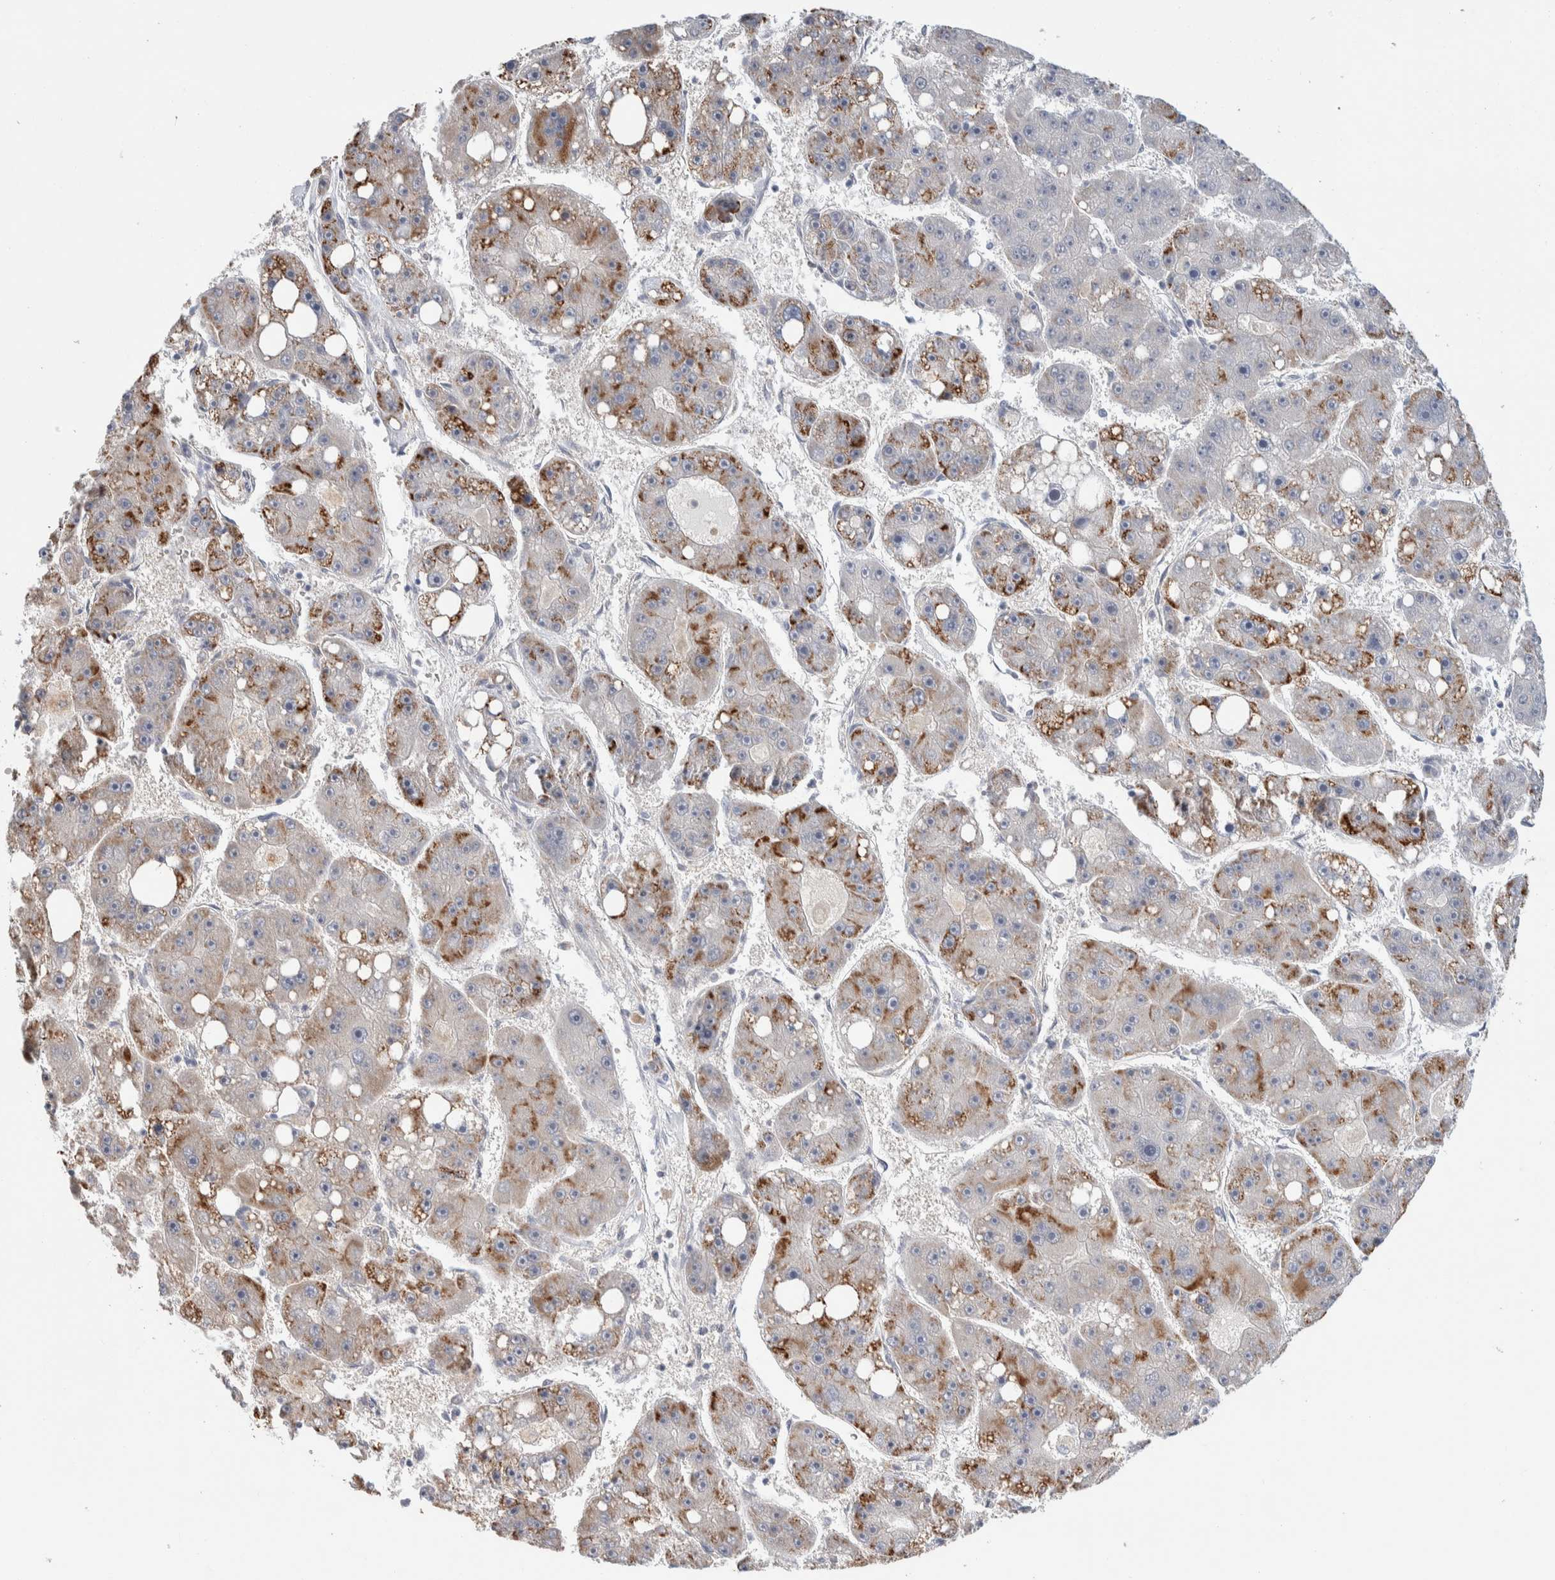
{"staining": {"intensity": "moderate", "quantity": "<25%", "location": "cytoplasmic/membranous"}, "tissue": "liver cancer", "cell_type": "Tumor cells", "image_type": "cancer", "snomed": [{"axis": "morphology", "description": "Carcinoma, Hepatocellular, NOS"}, {"axis": "topography", "description": "Liver"}], "caption": "Liver cancer (hepatocellular carcinoma) was stained to show a protein in brown. There is low levels of moderate cytoplasmic/membranous positivity in approximately <25% of tumor cells.", "gene": "RUSF1", "patient": {"sex": "female", "age": 61}}